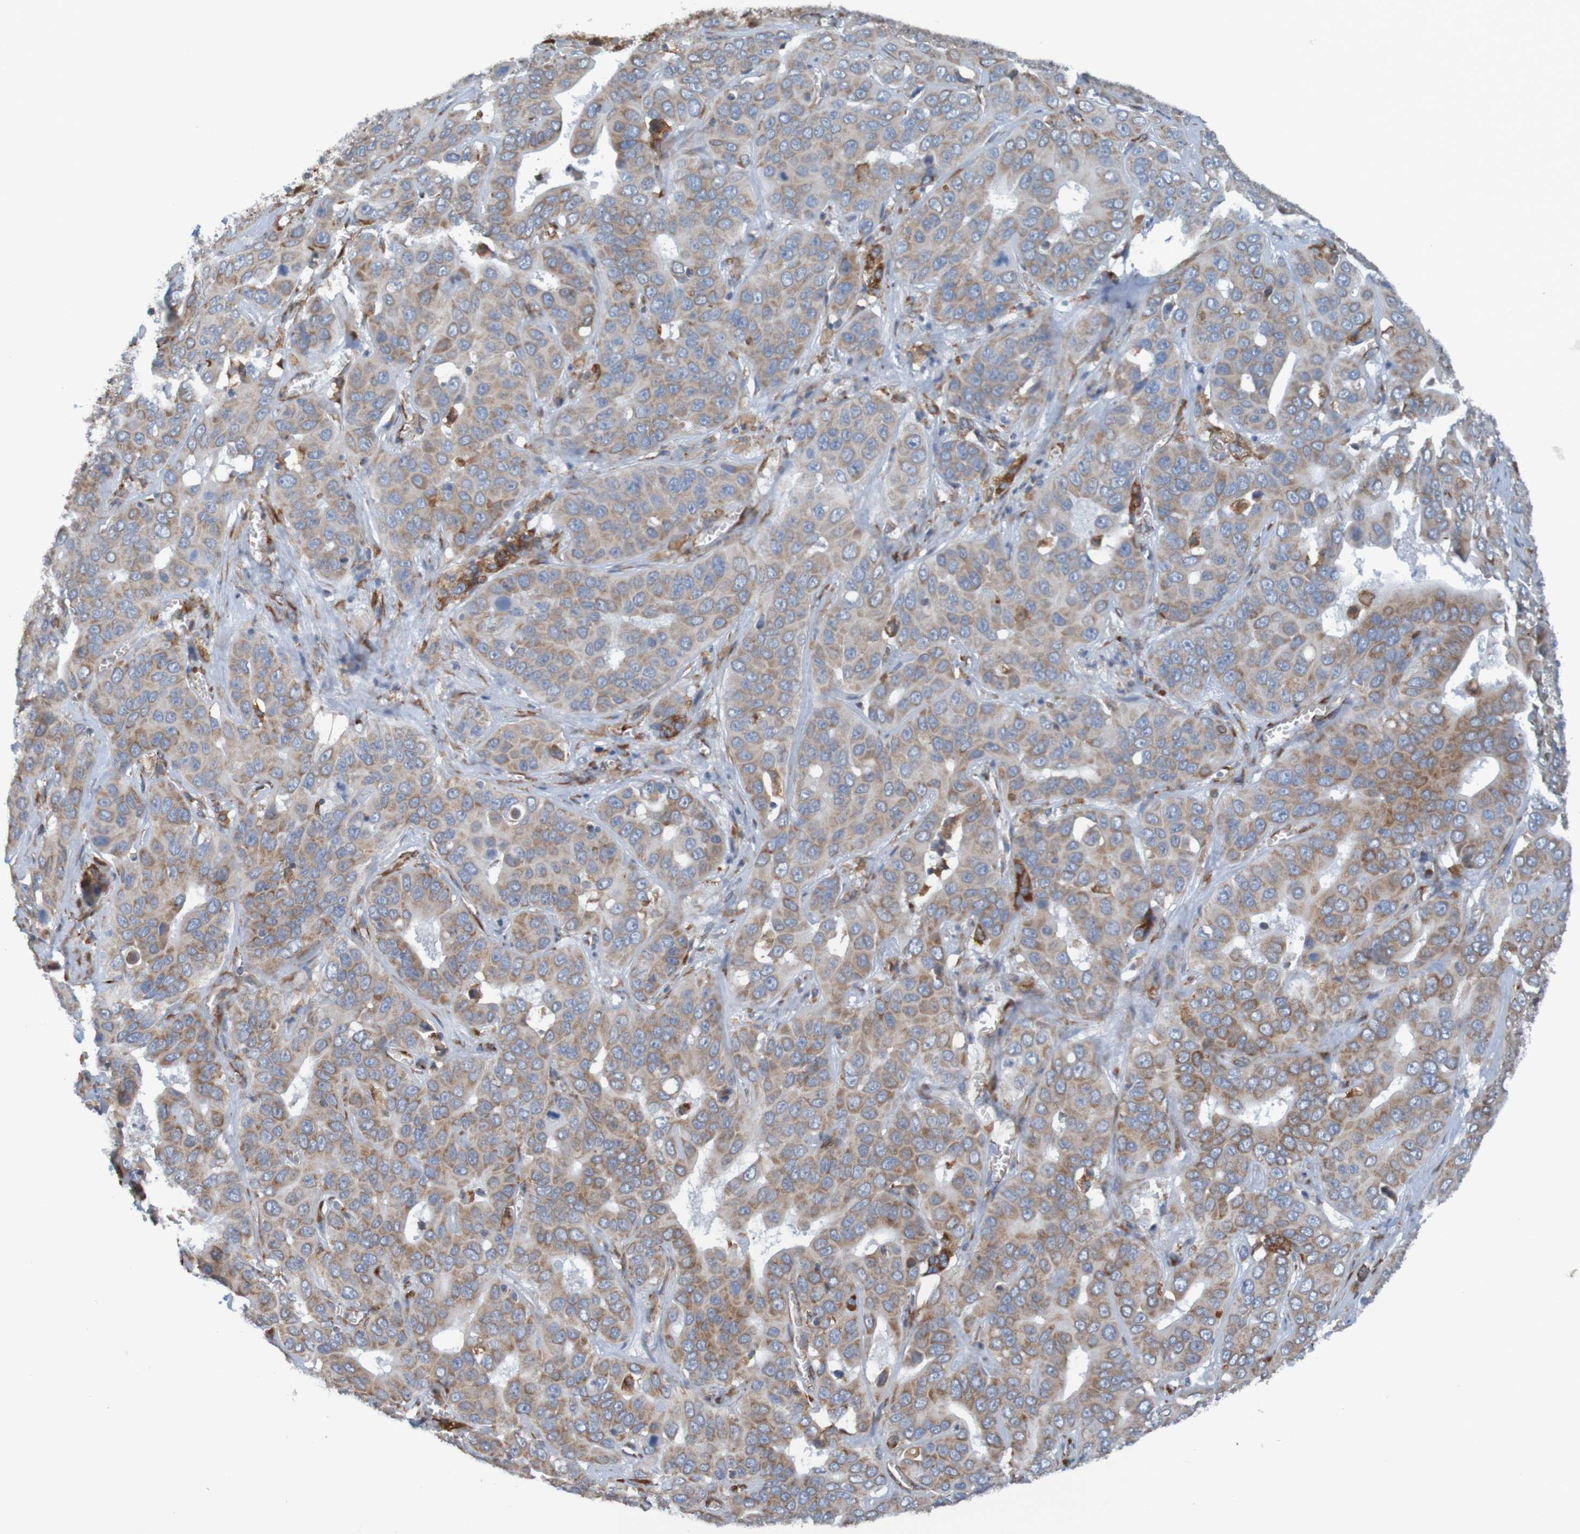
{"staining": {"intensity": "weak", "quantity": ">75%", "location": "cytoplasmic/membranous"}, "tissue": "liver cancer", "cell_type": "Tumor cells", "image_type": "cancer", "snomed": [{"axis": "morphology", "description": "Cholangiocarcinoma"}, {"axis": "topography", "description": "Liver"}], "caption": "Cholangiocarcinoma (liver) stained with DAB (3,3'-diaminobenzidine) IHC displays low levels of weak cytoplasmic/membranous positivity in approximately >75% of tumor cells. Immunohistochemistry (ihc) stains the protein of interest in brown and the nuclei are stained blue.", "gene": "SSR1", "patient": {"sex": "female", "age": 52}}